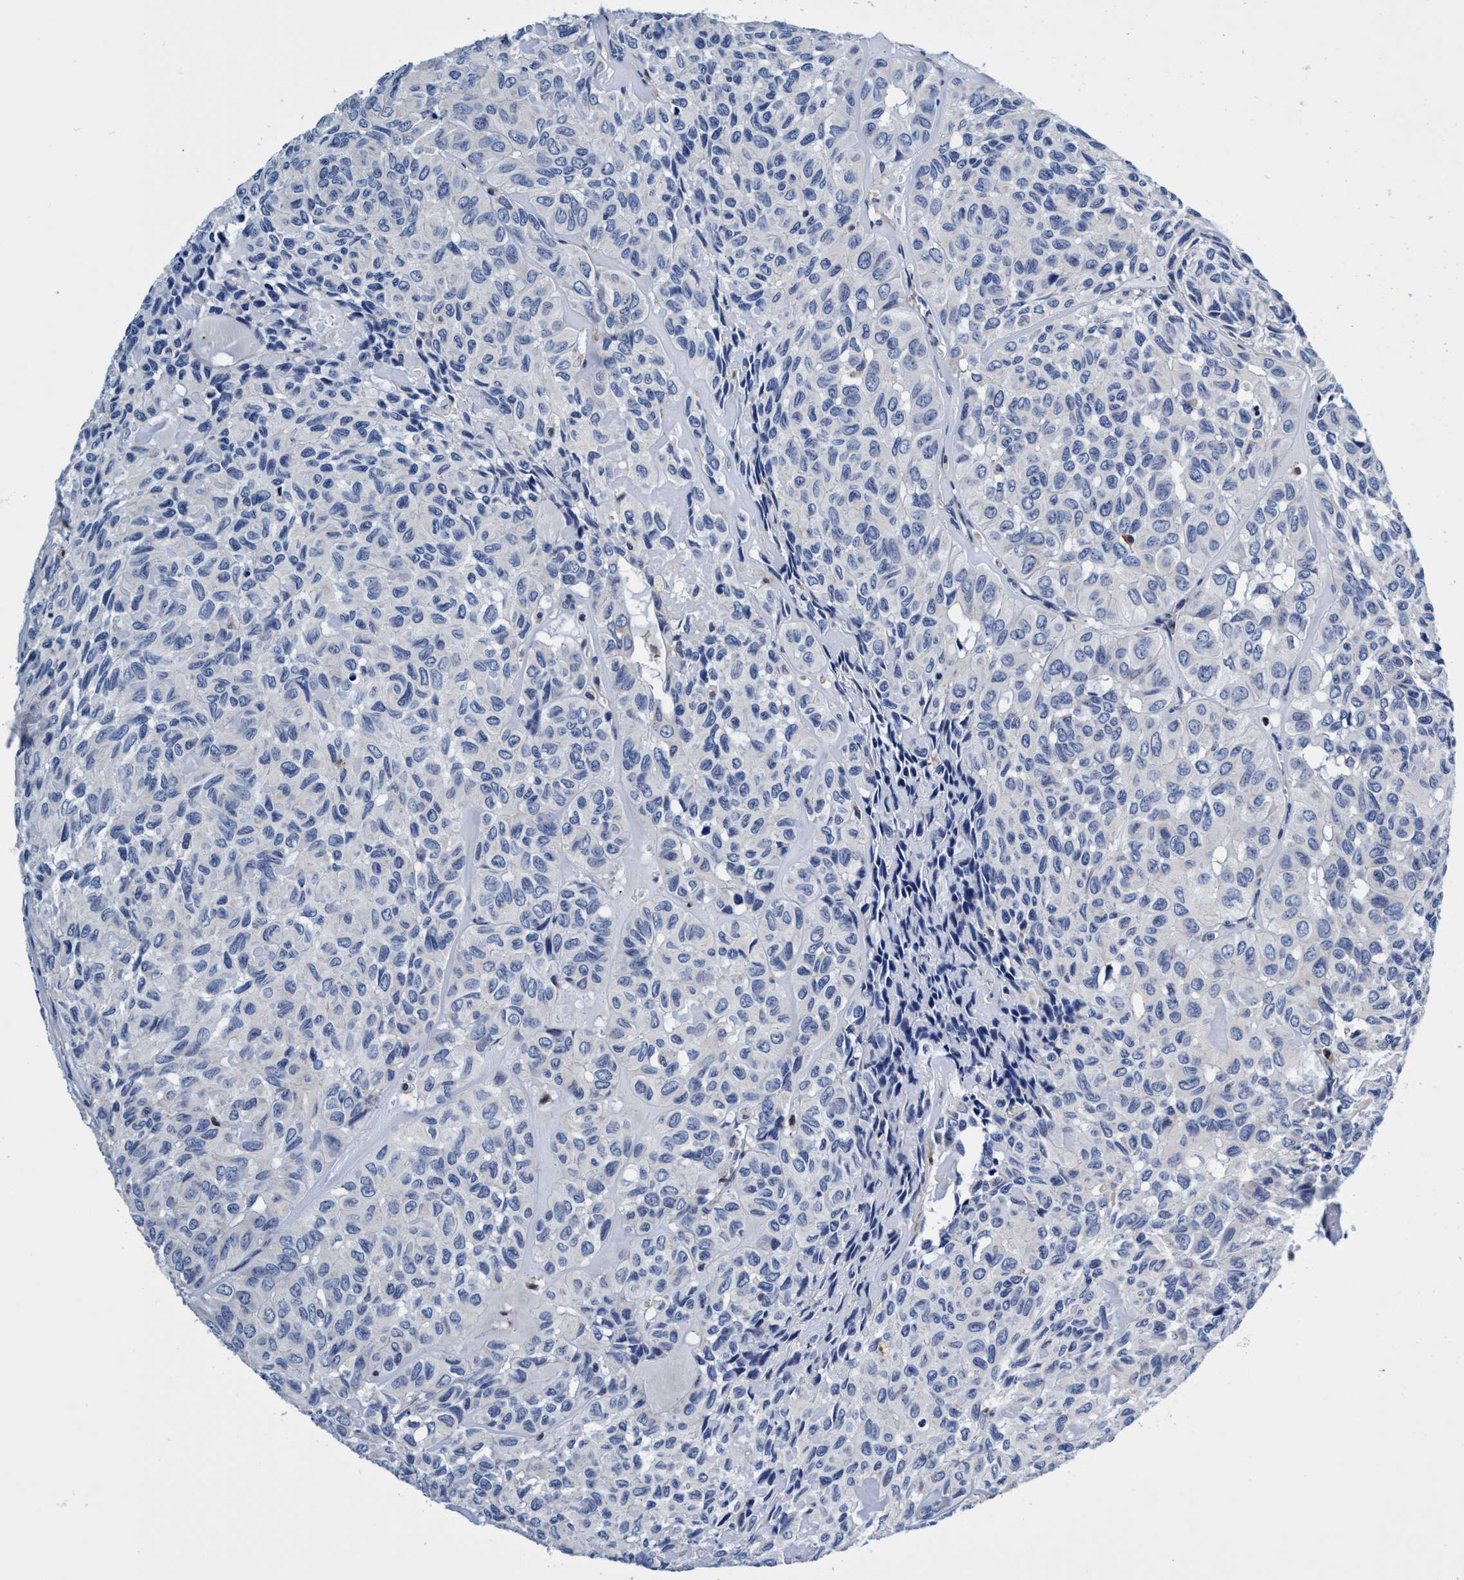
{"staining": {"intensity": "negative", "quantity": "none", "location": "none"}, "tissue": "head and neck cancer", "cell_type": "Tumor cells", "image_type": "cancer", "snomed": [{"axis": "morphology", "description": "Adenocarcinoma, NOS"}, {"axis": "topography", "description": "Salivary gland, NOS"}, {"axis": "topography", "description": "Head-Neck"}], "caption": "Micrograph shows no significant protein positivity in tumor cells of head and neck adenocarcinoma.", "gene": "UBALD2", "patient": {"sex": "female", "age": 76}}